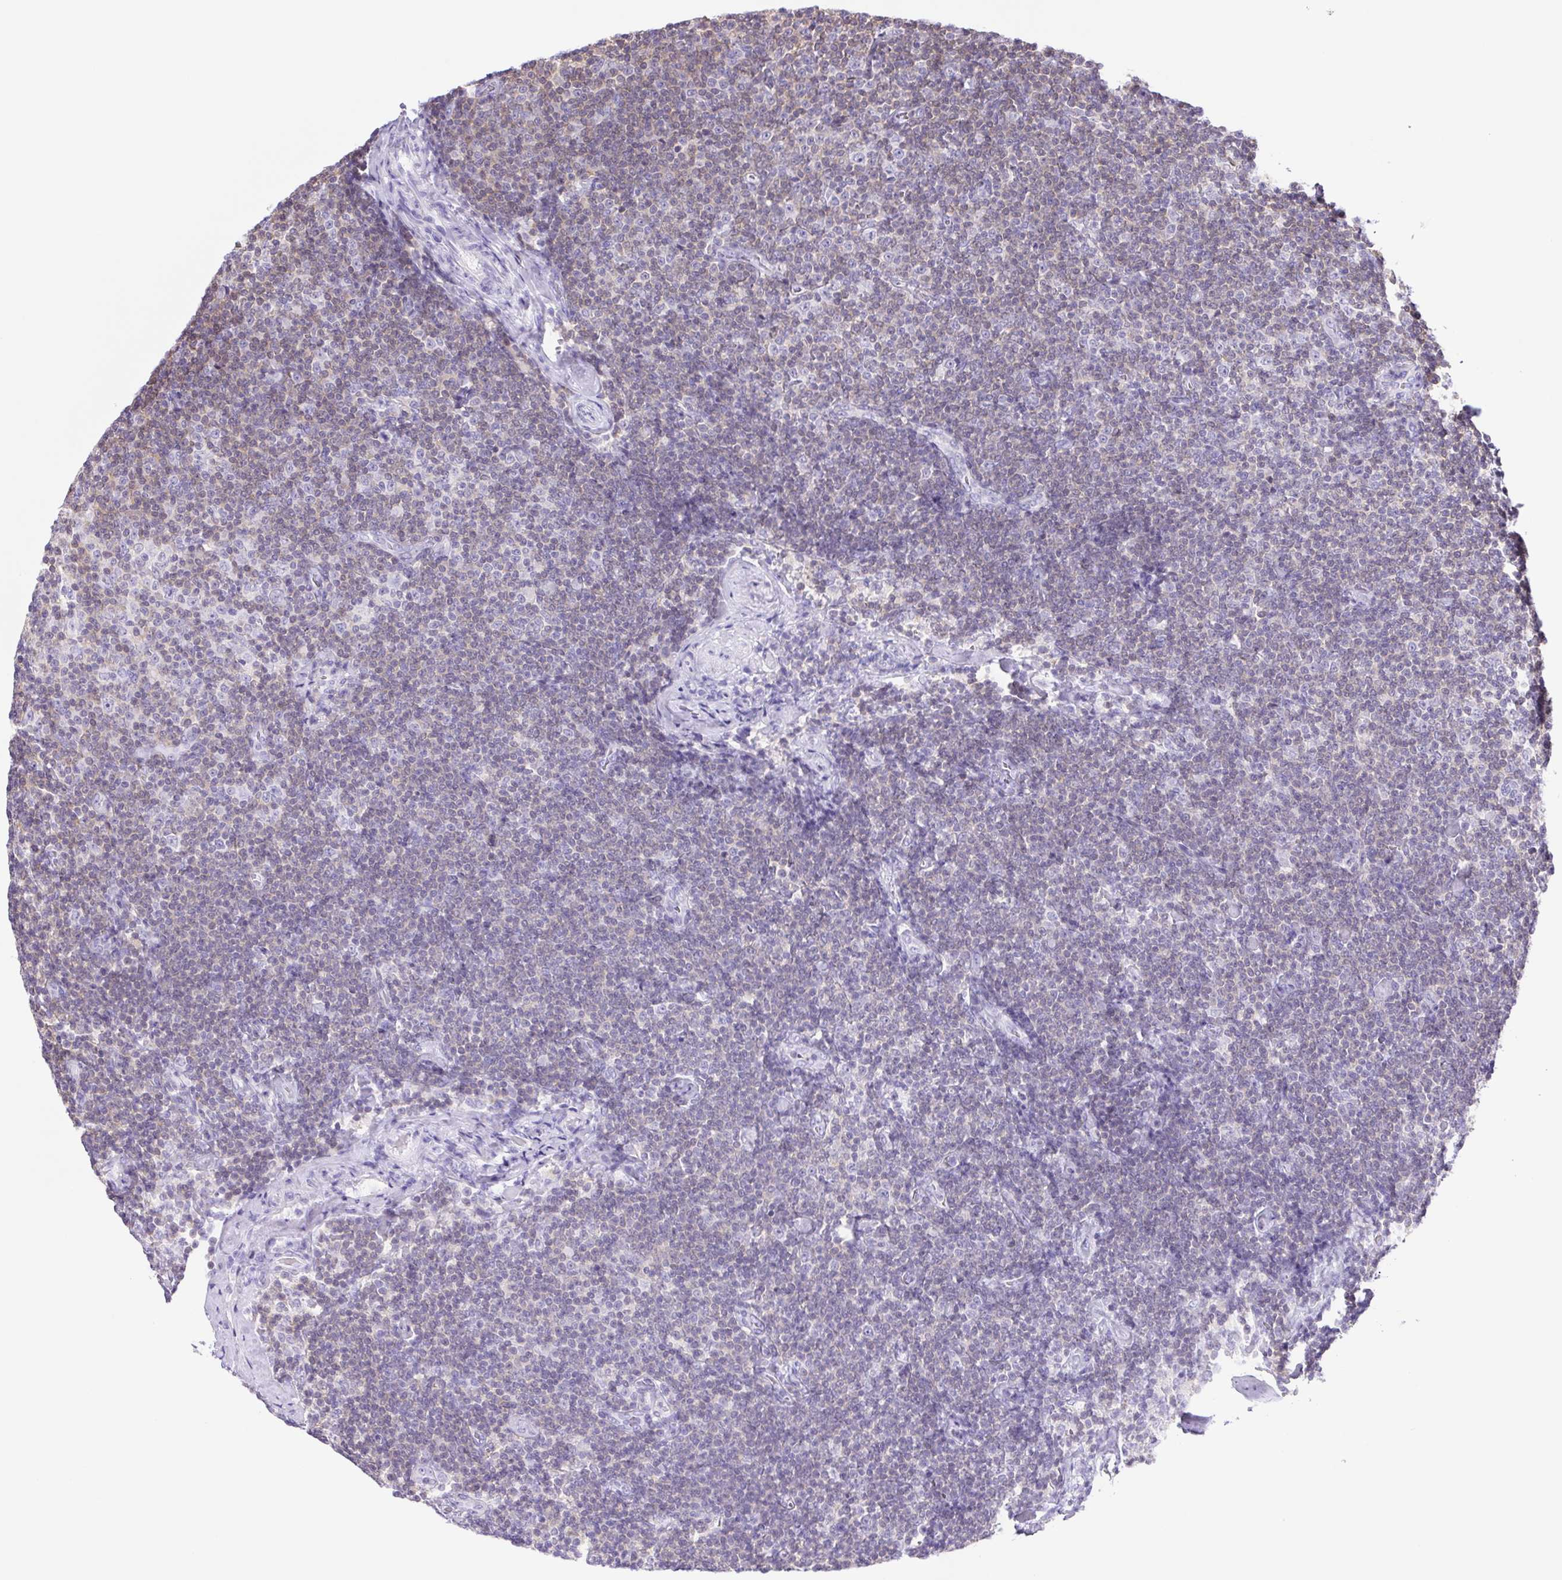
{"staining": {"intensity": "negative", "quantity": "none", "location": "none"}, "tissue": "lymphoma", "cell_type": "Tumor cells", "image_type": "cancer", "snomed": [{"axis": "morphology", "description": "Malignant lymphoma, non-Hodgkin's type, Low grade"}, {"axis": "topography", "description": "Lymph node"}], "caption": "Immunohistochemistry (IHC) of lymphoma shows no staining in tumor cells.", "gene": "SYNPR", "patient": {"sex": "male", "age": 81}}